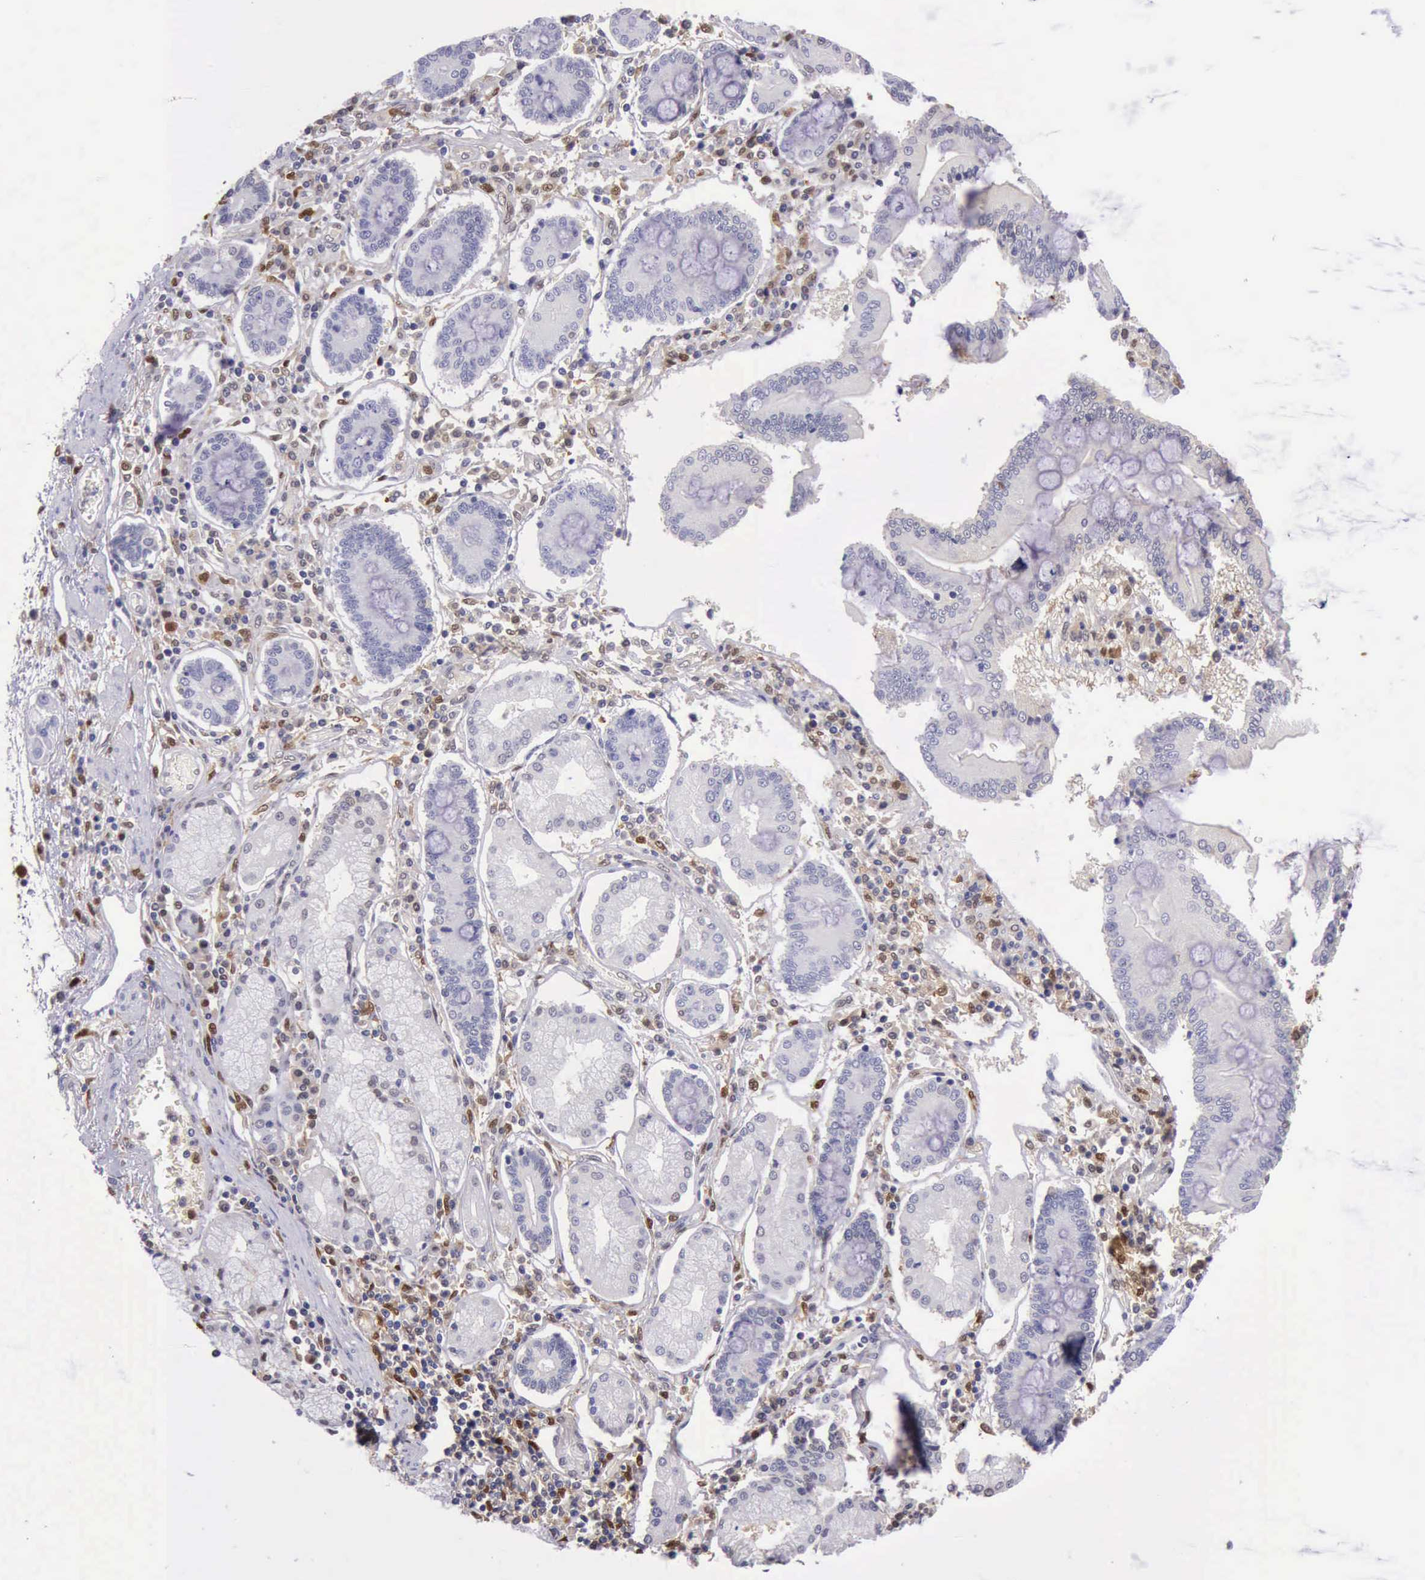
{"staining": {"intensity": "weak", "quantity": "<25%", "location": "cytoplasmic/membranous,nuclear"}, "tissue": "pancreatic cancer", "cell_type": "Tumor cells", "image_type": "cancer", "snomed": [{"axis": "morphology", "description": "Adenocarcinoma, NOS"}, {"axis": "topography", "description": "Pancreas"}], "caption": "Immunohistochemistry of pancreatic adenocarcinoma shows no positivity in tumor cells. (Brightfield microscopy of DAB (3,3'-diaminobenzidine) IHC at high magnification).", "gene": "TYMP", "patient": {"sex": "female", "age": 57}}